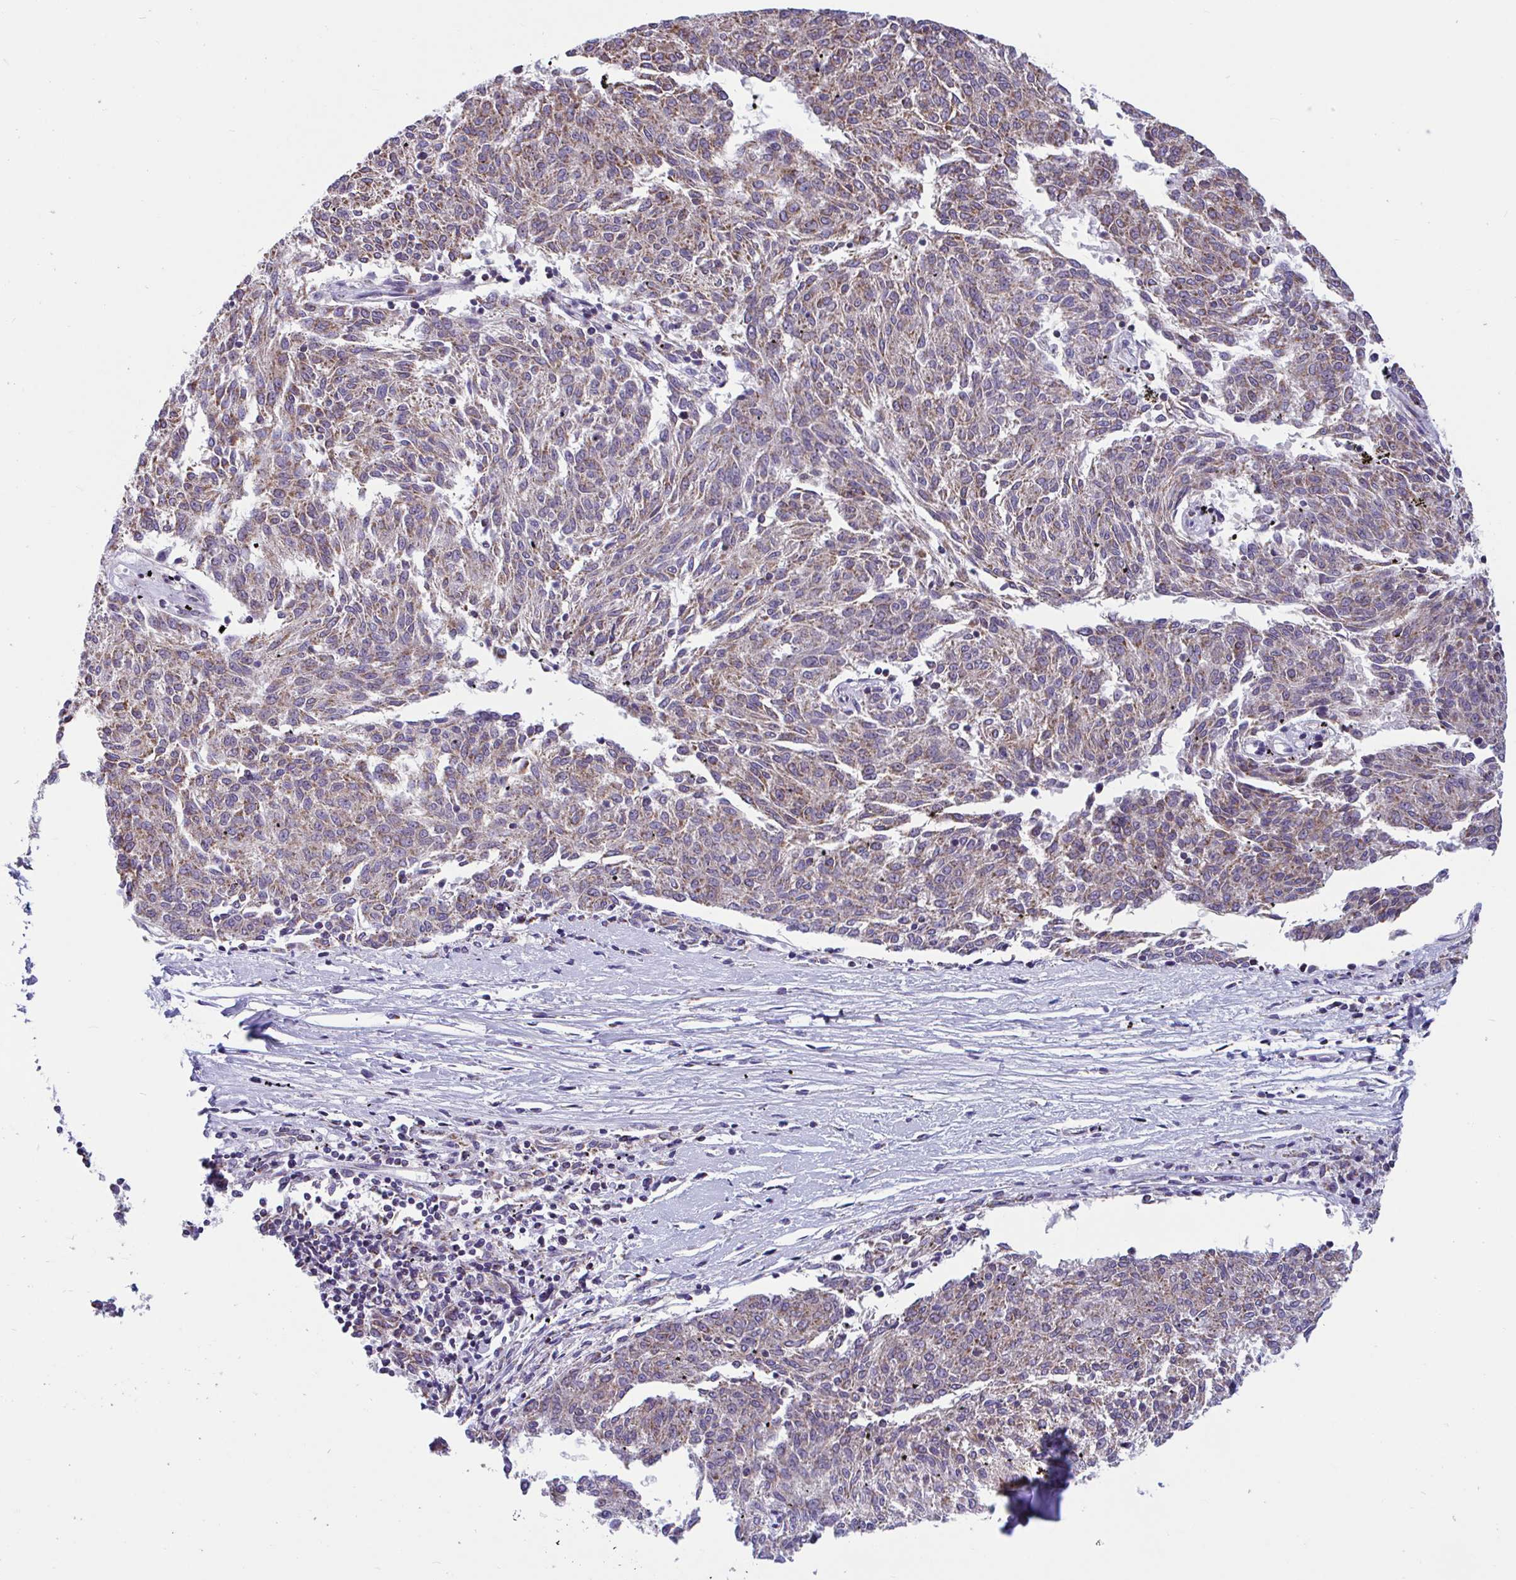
{"staining": {"intensity": "moderate", "quantity": ">75%", "location": "cytoplasmic/membranous"}, "tissue": "melanoma", "cell_type": "Tumor cells", "image_type": "cancer", "snomed": [{"axis": "morphology", "description": "Malignant melanoma, NOS"}, {"axis": "topography", "description": "Skin"}], "caption": "Malignant melanoma stained for a protein (brown) demonstrates moderate cytoplasmic/membranous positive positivity in about >75% of tumor cells.", "gene": "OR13A1", "patient": {"sex": "female", "age": 72}}